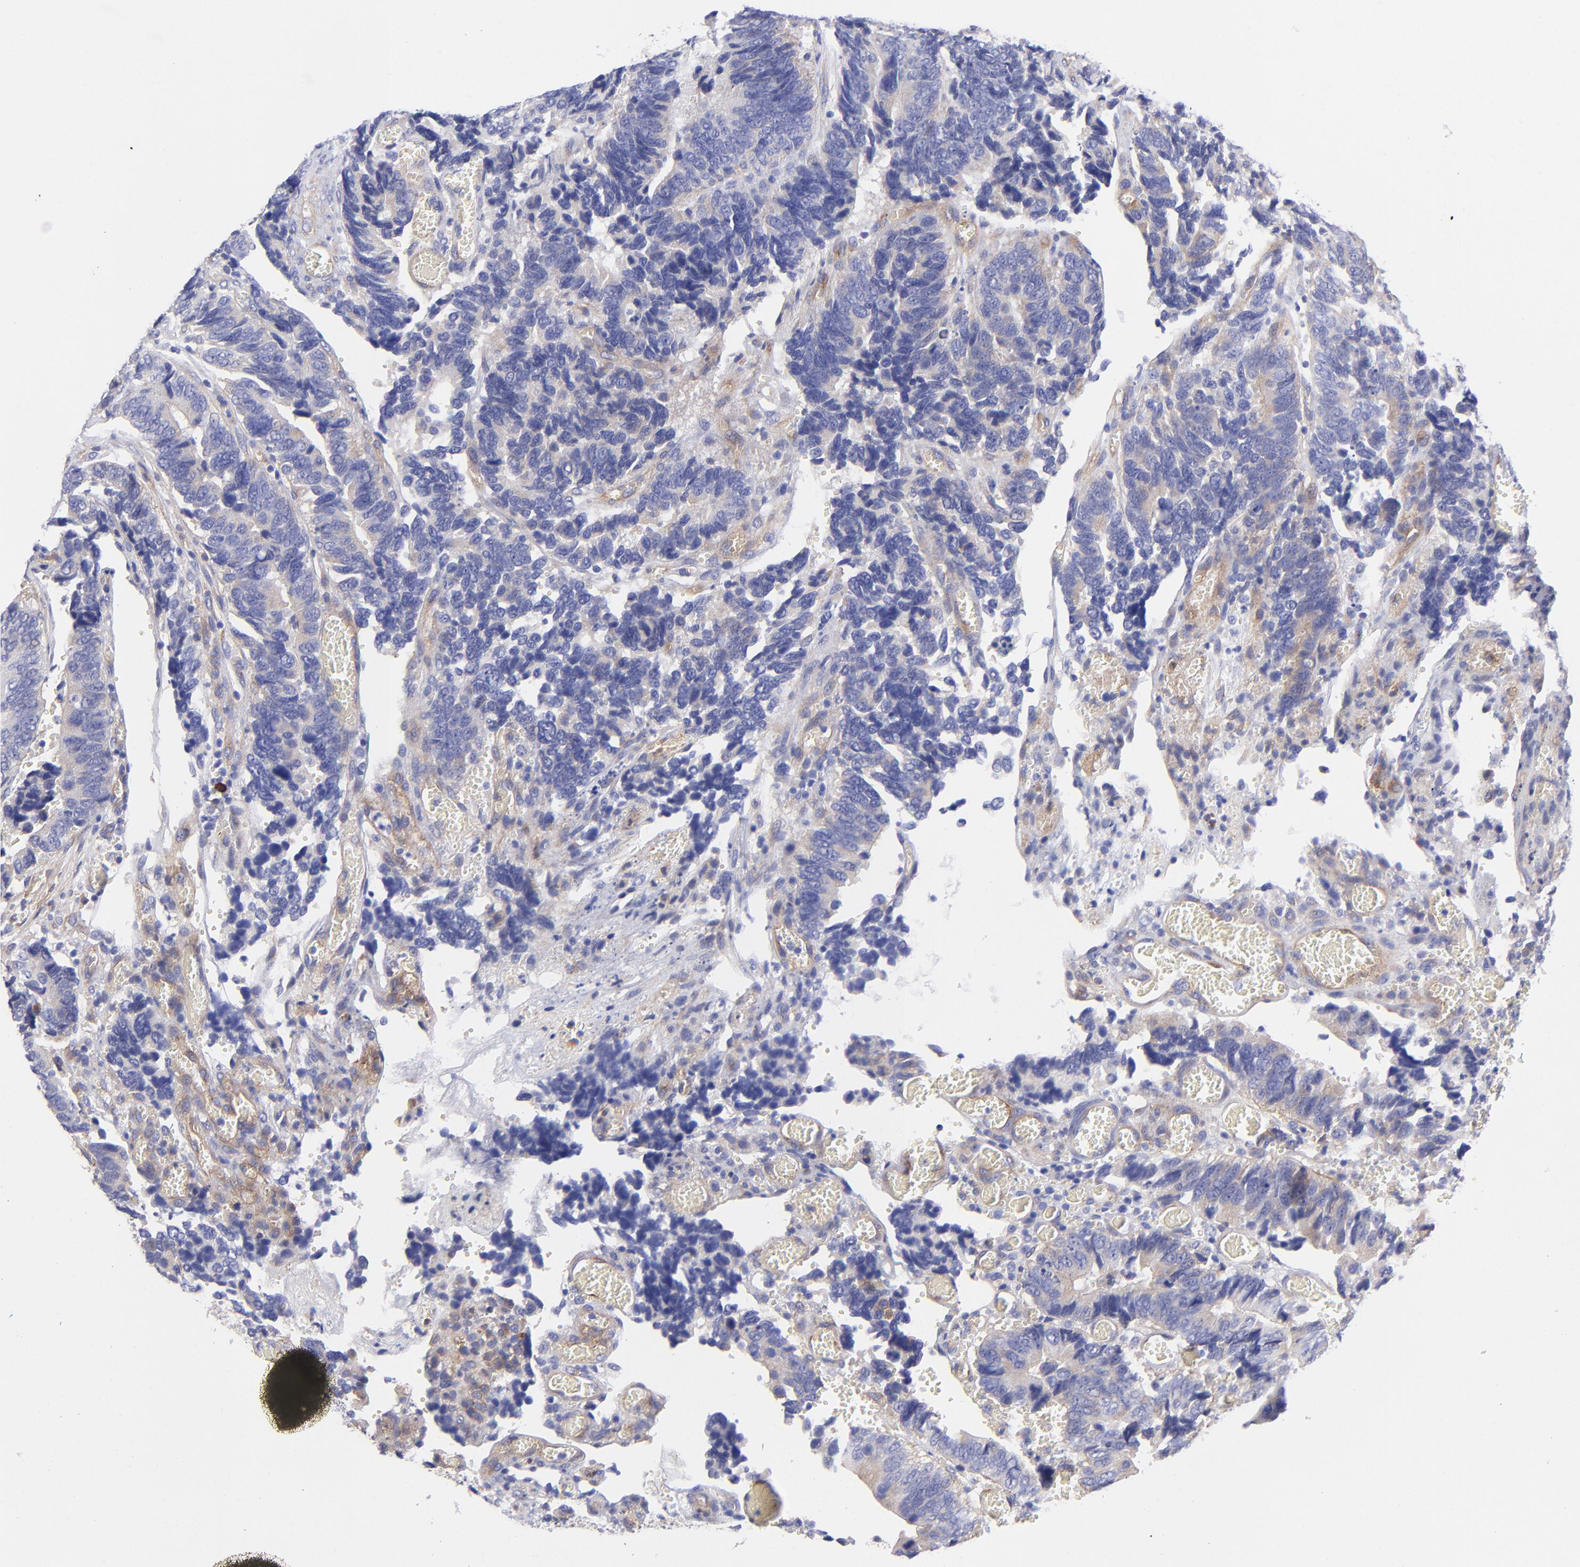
{"staining": {"intensity": "weak", "quantity": "25%-75%", "location": "cytoplasmic/membranous"}, "tissue": "colorectal cancer", "cell_type": "Tumor cells", "image_type": "cancer", "snomed": [{"axis": "morphology", "description": "Adenocarcinoma, NOS"}, {"axis": "topography", "description": "Colon"}], "caption": "This photomicrograph exhibits immunohistochemistry (IHC) staining of colorectal adenocarcinoma, with low weak cytoplasmic/membranous staining in approximately 25%-75% of tumor cells.", "gene": "PPFIBP1", "patient": {"sex": "male", "age": 72}}